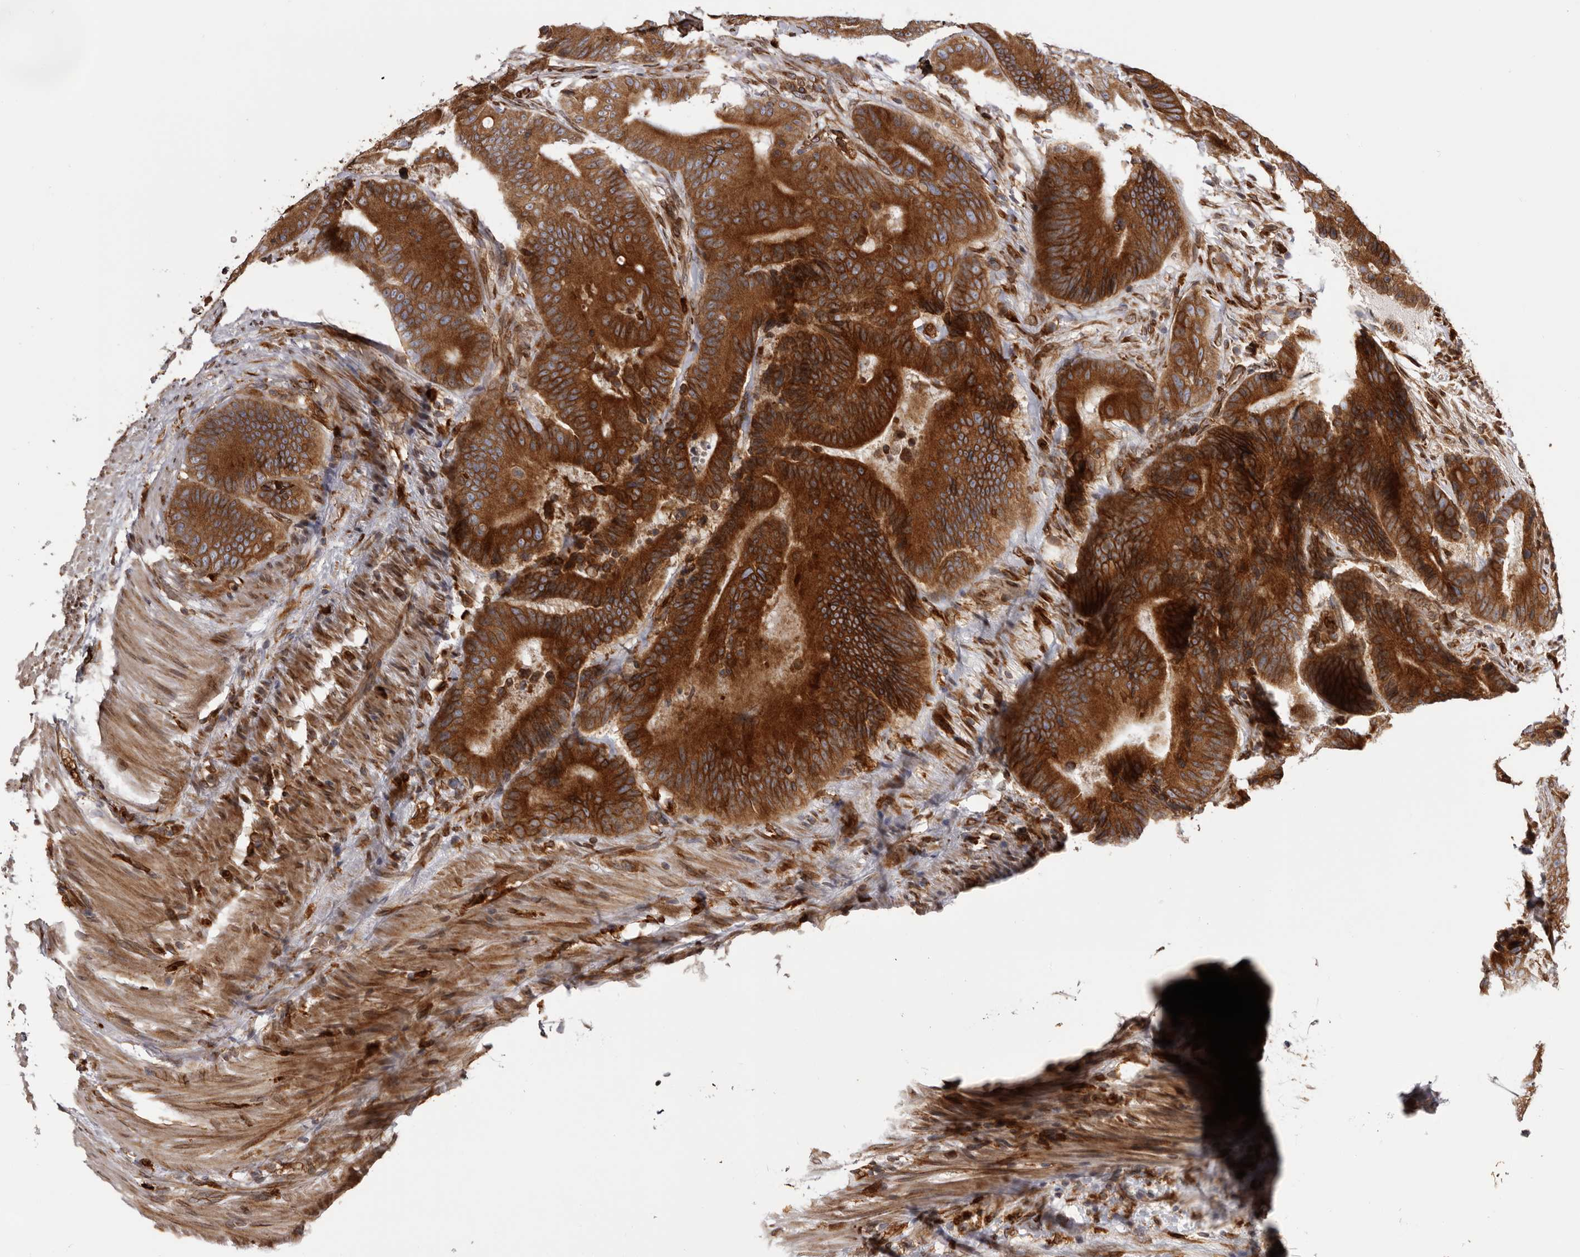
{"staining": {"intensity": "strong", "quantity": ">75%", "location": "cytoplasmic/membranous"}, "tissue": "colorectal cancer", "cell_type": "Tumor cells", "image_type": "cancer", "snomed": [{"axis": "morphology", "description": "Adenocarcinoma, NOS"}, {"axis": "topography", "description": "Colon"}], "caption": "Immunohistochemical staining of adenocarcinoma (colorectal) exhibits strong cytoplasmic/membranous protein staining in about >75% of tumor cells.", "gene": "C4orf3", "patient": {"sex": "male", "age": 83}}